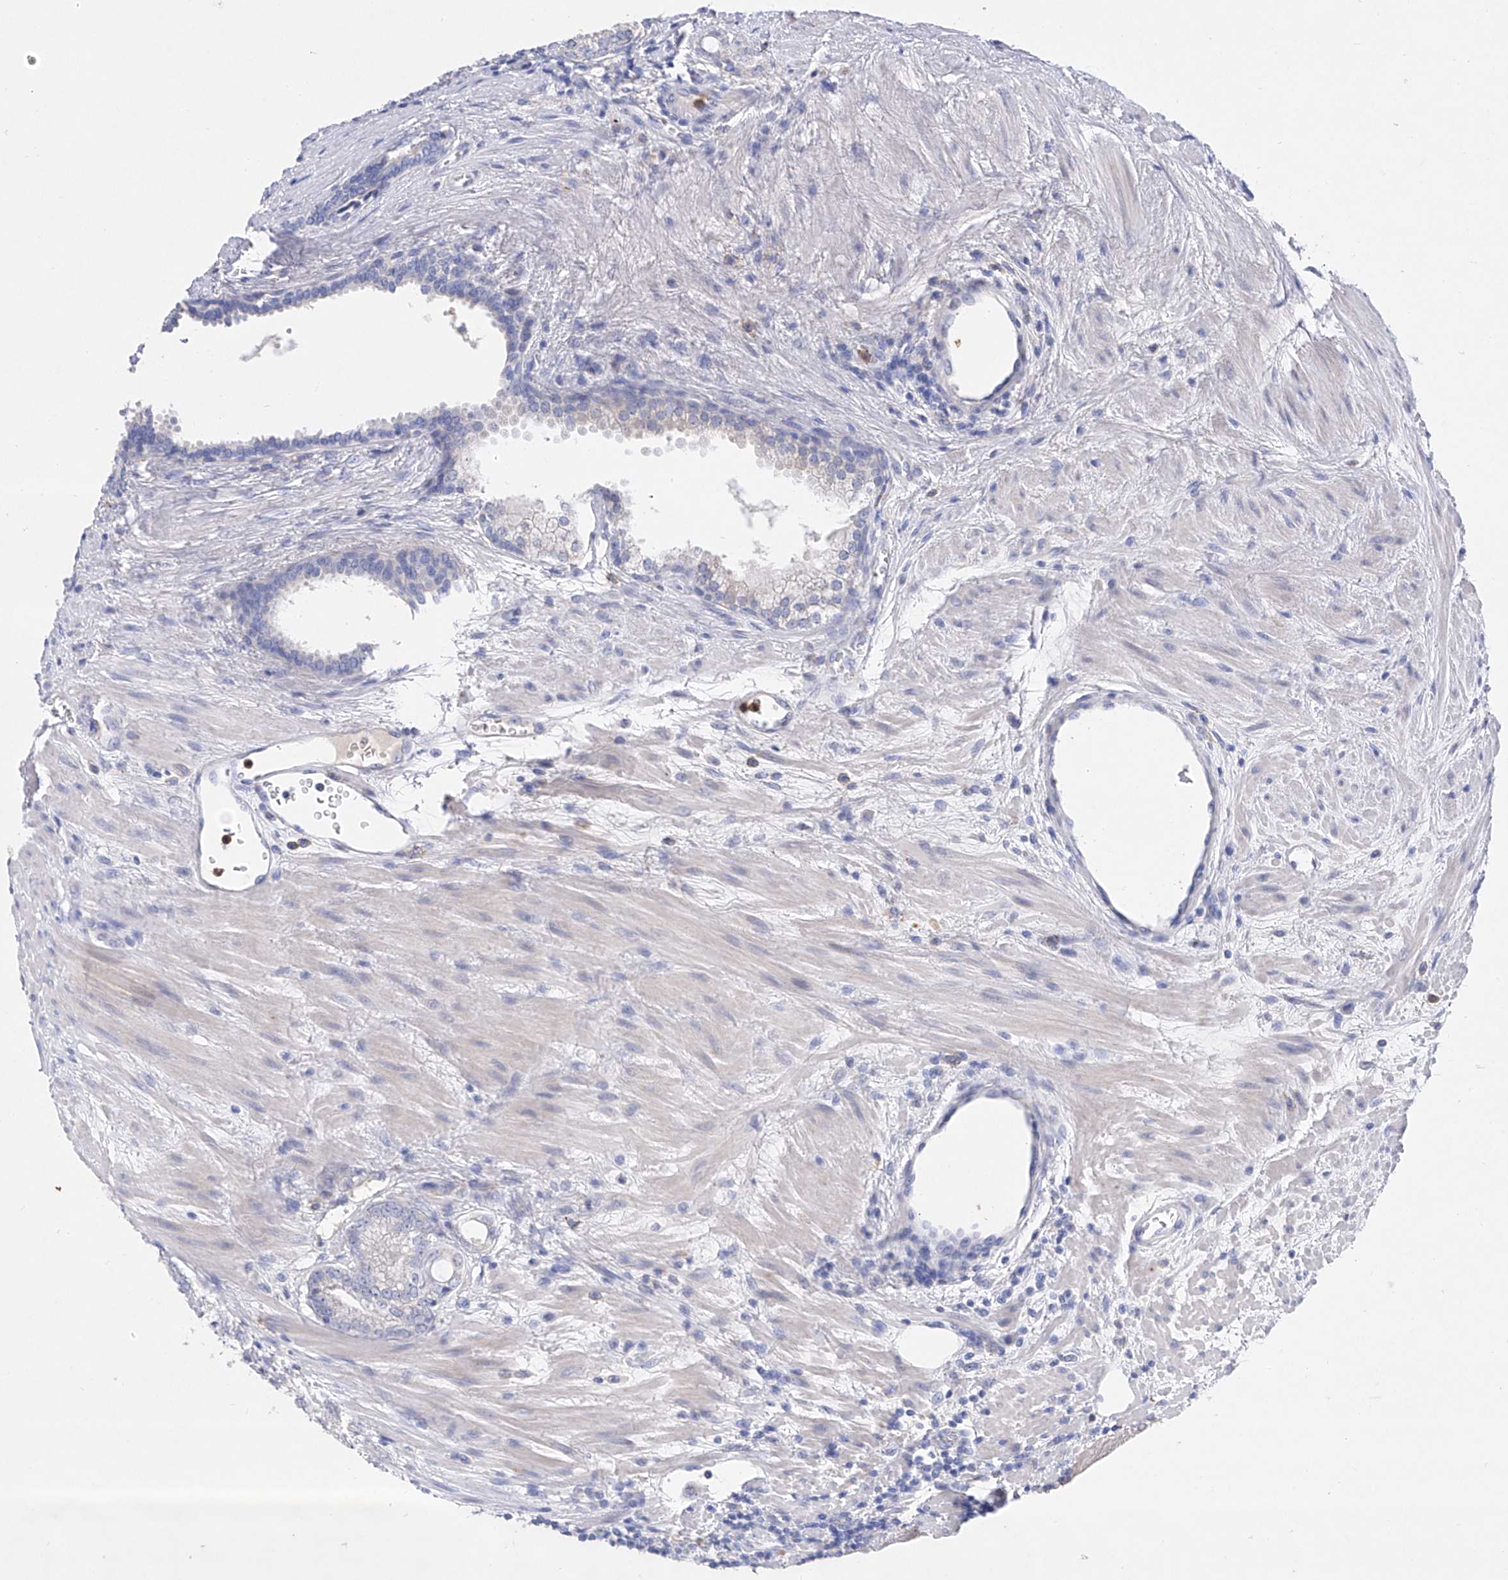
{"staining": {"intensity": "negative", "quantity": "none", "location": "none"}, "tissue": "prostate cancer", "cell_type": "Tumor cells", "image_type": "cancer", "snomed": [{"axis": "morphology", "description": "Normal morphology"}, {"axis": "morphology", "description": "Adenocarcinoma, Low grade"}, {"axis": "topography", "description": "Prostate"}], "caption": "Human low-grade adenocarcinoma (prostate) stained for a protein using immunohistochemistry reveals no expression in tumor cells.", "gene": "TM7SF2", "patient": {"sex": "male", "age": 72}}